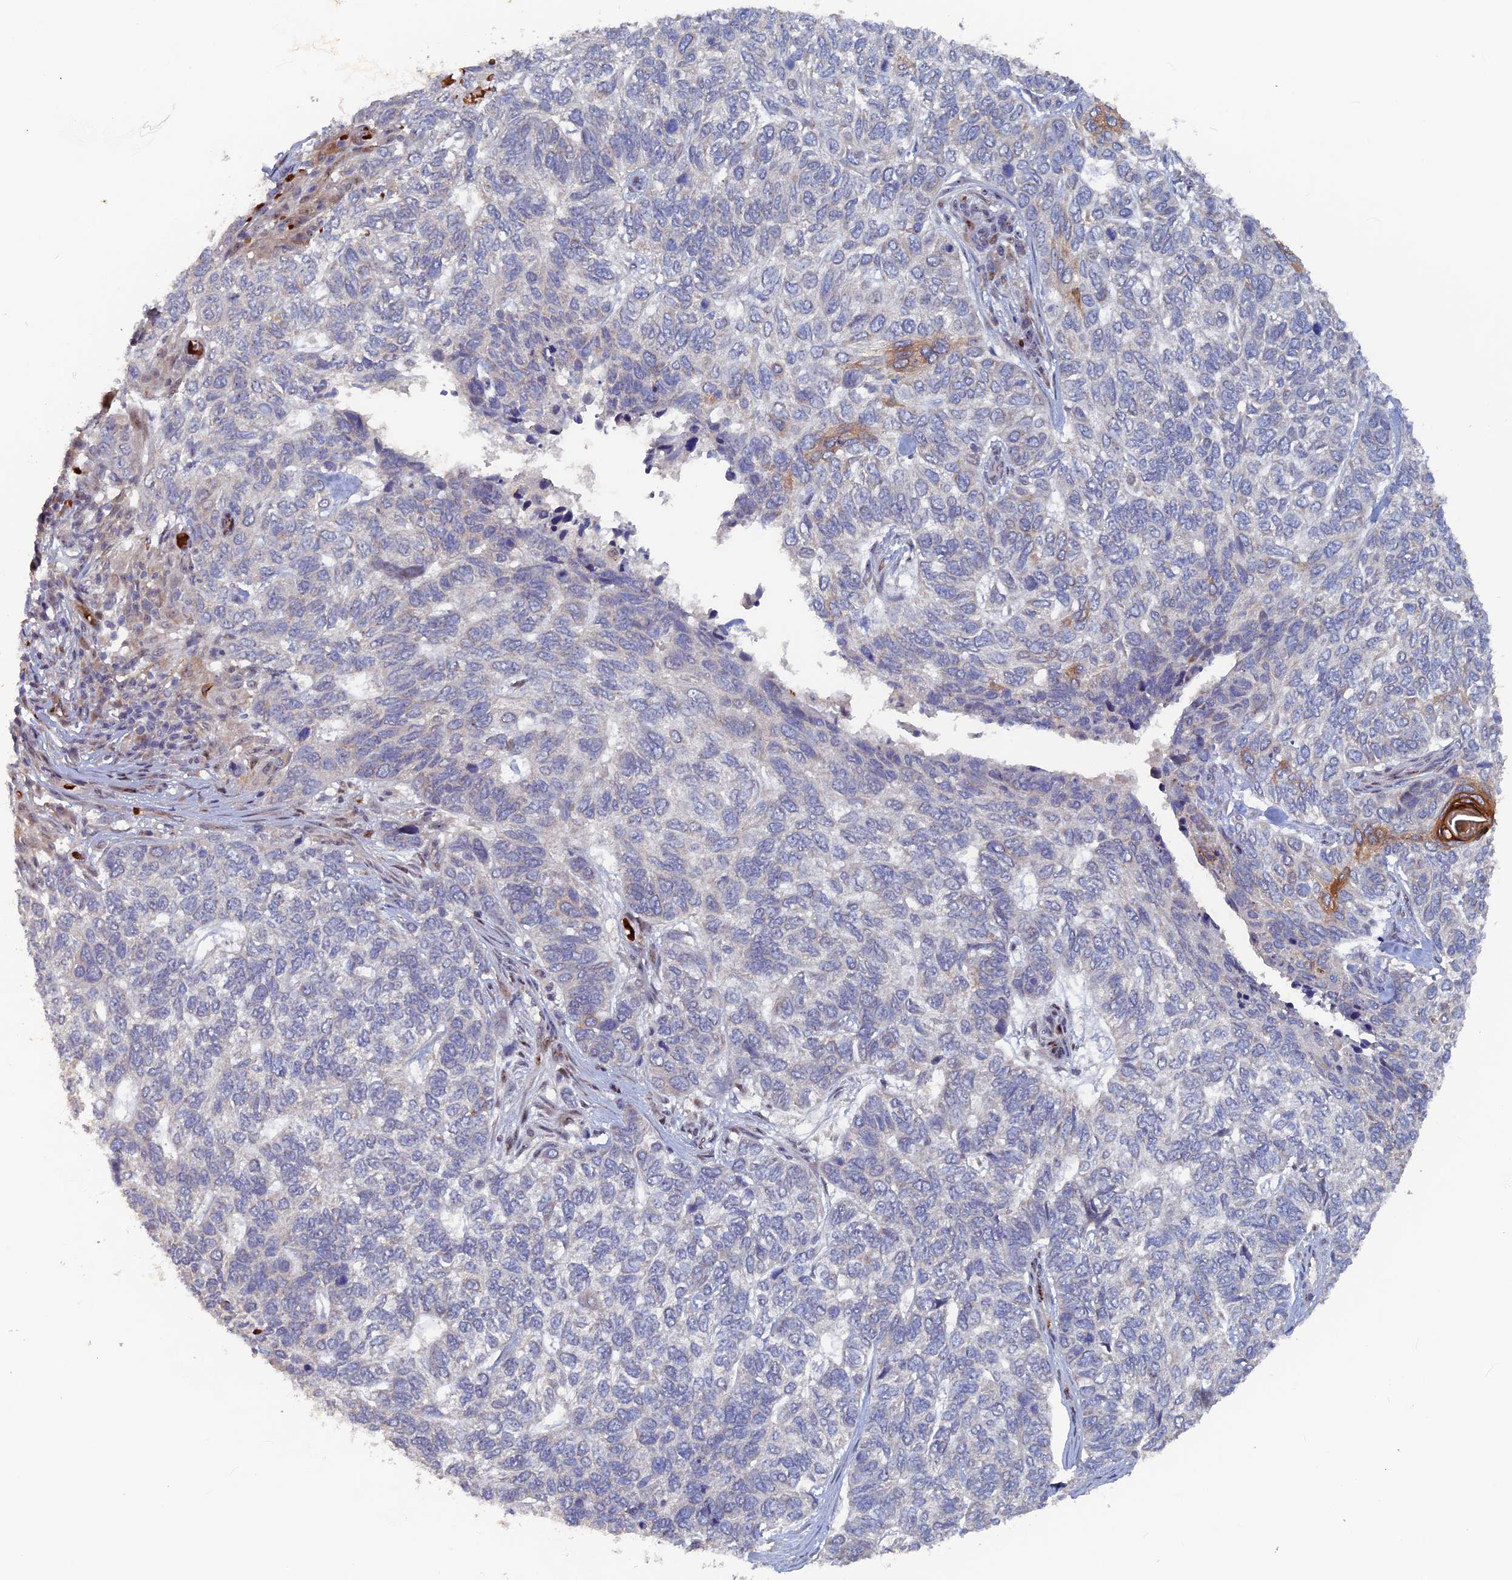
{"staining": {"intensity": "negative", "quantity": "none", "location": "none"}, "tissue": "skin cancer", "cell_type": "Tumor cells", "image_type": "cancer", "snomed": [{"axis": "morphology", "description": "Basal cell carcinoma"}, {"axis": "topography", "description": "Skin"}], "caption": "Histopathology image shows no protein expression in tumor cells of basal cell carcinoma (skin) tissue.", "gene": "SH3D21", "patient": {"sex": "female", "age": 65}}